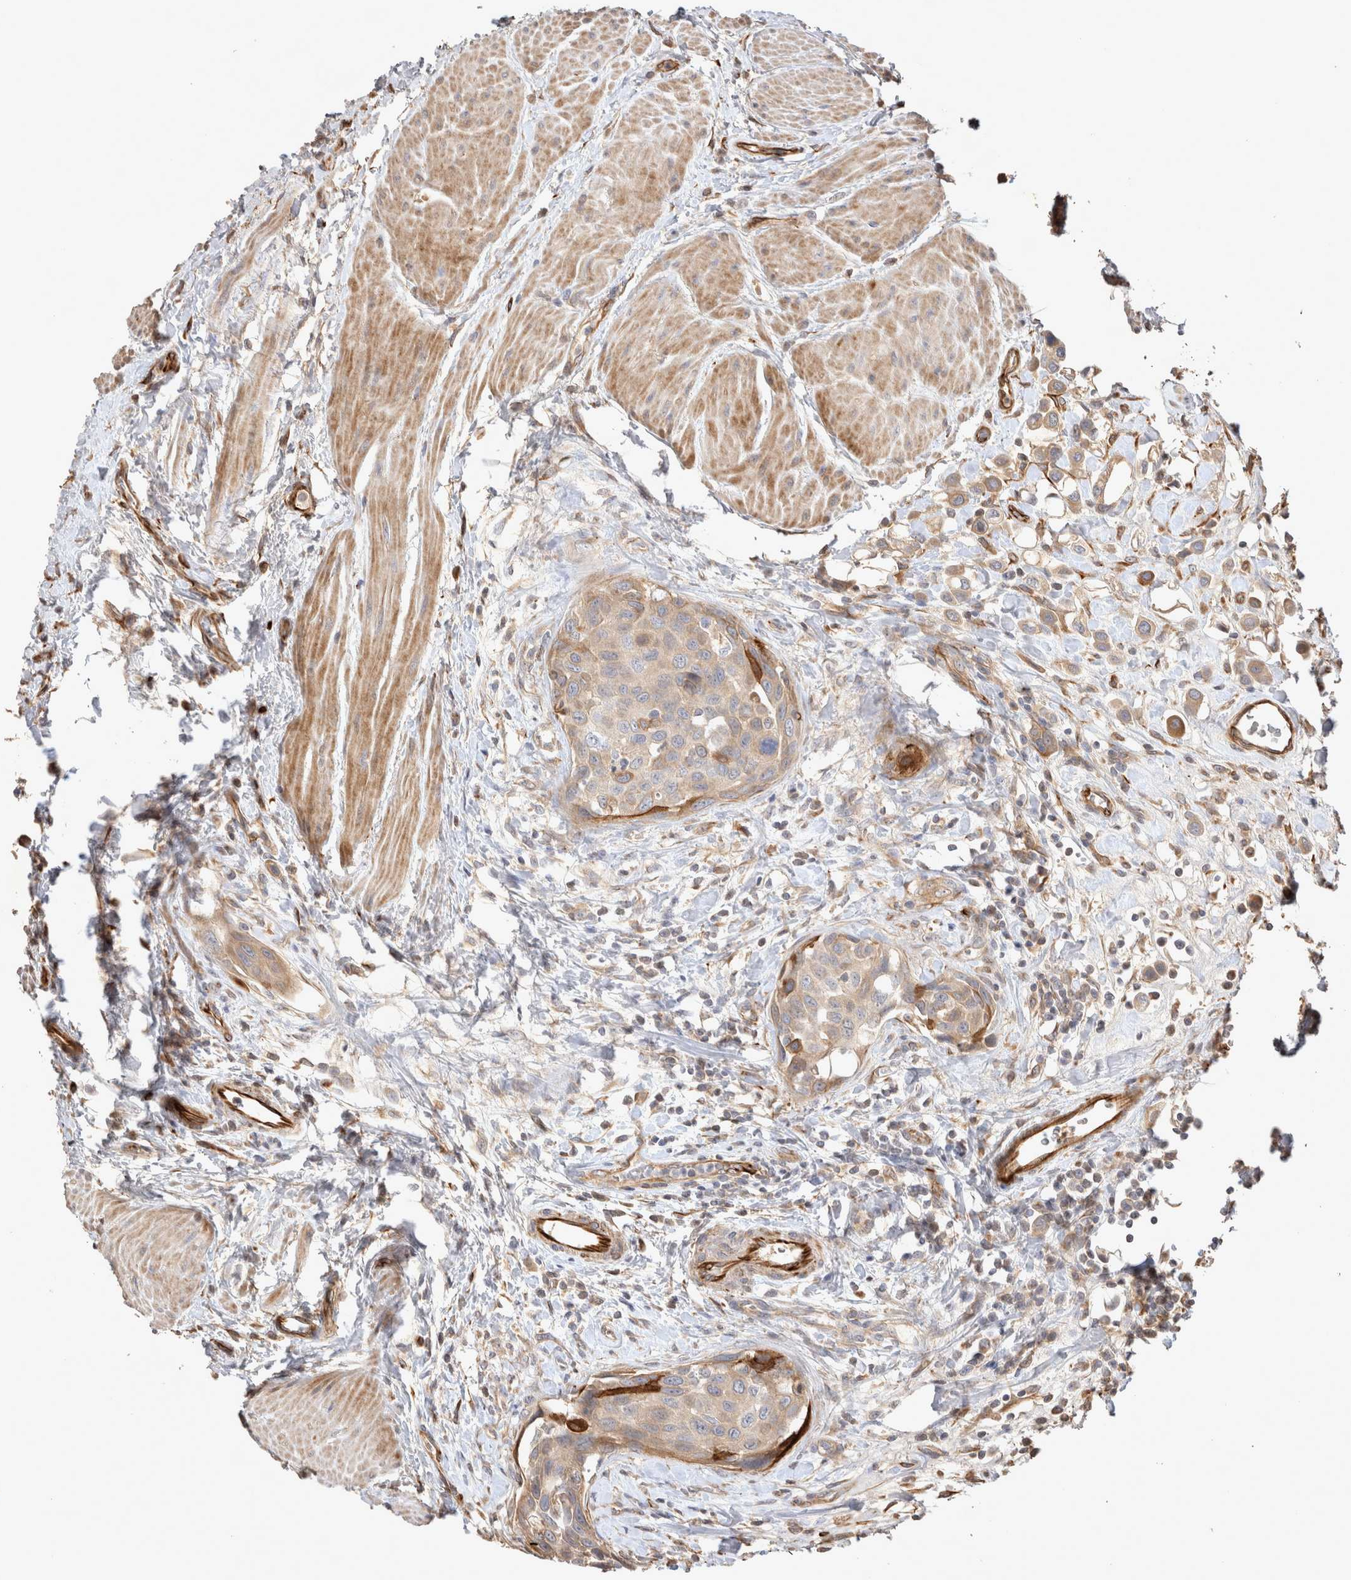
{"staining": {"intensity": "weak", "quantity": ">75%", "location": "cytoplasmic/membranous"}, "tissue": "urothelial cancer", "cell_type": "Tumor cells", "image_type": "cancer", "snomed": [{"axis": "morphology", "description": "Urothelial carcinoma, High grade"}, {"axis": "topography", "description": "Urinary bladder"}], "caption": "Urothelial carcinoma (high-grade) stained with a brown dye shows weak cytoplasmic/membranous positive positivity in approximately >75% of tumor cells.", "gene": "NMU", "patient": {"sex": "male", "age": 50}}